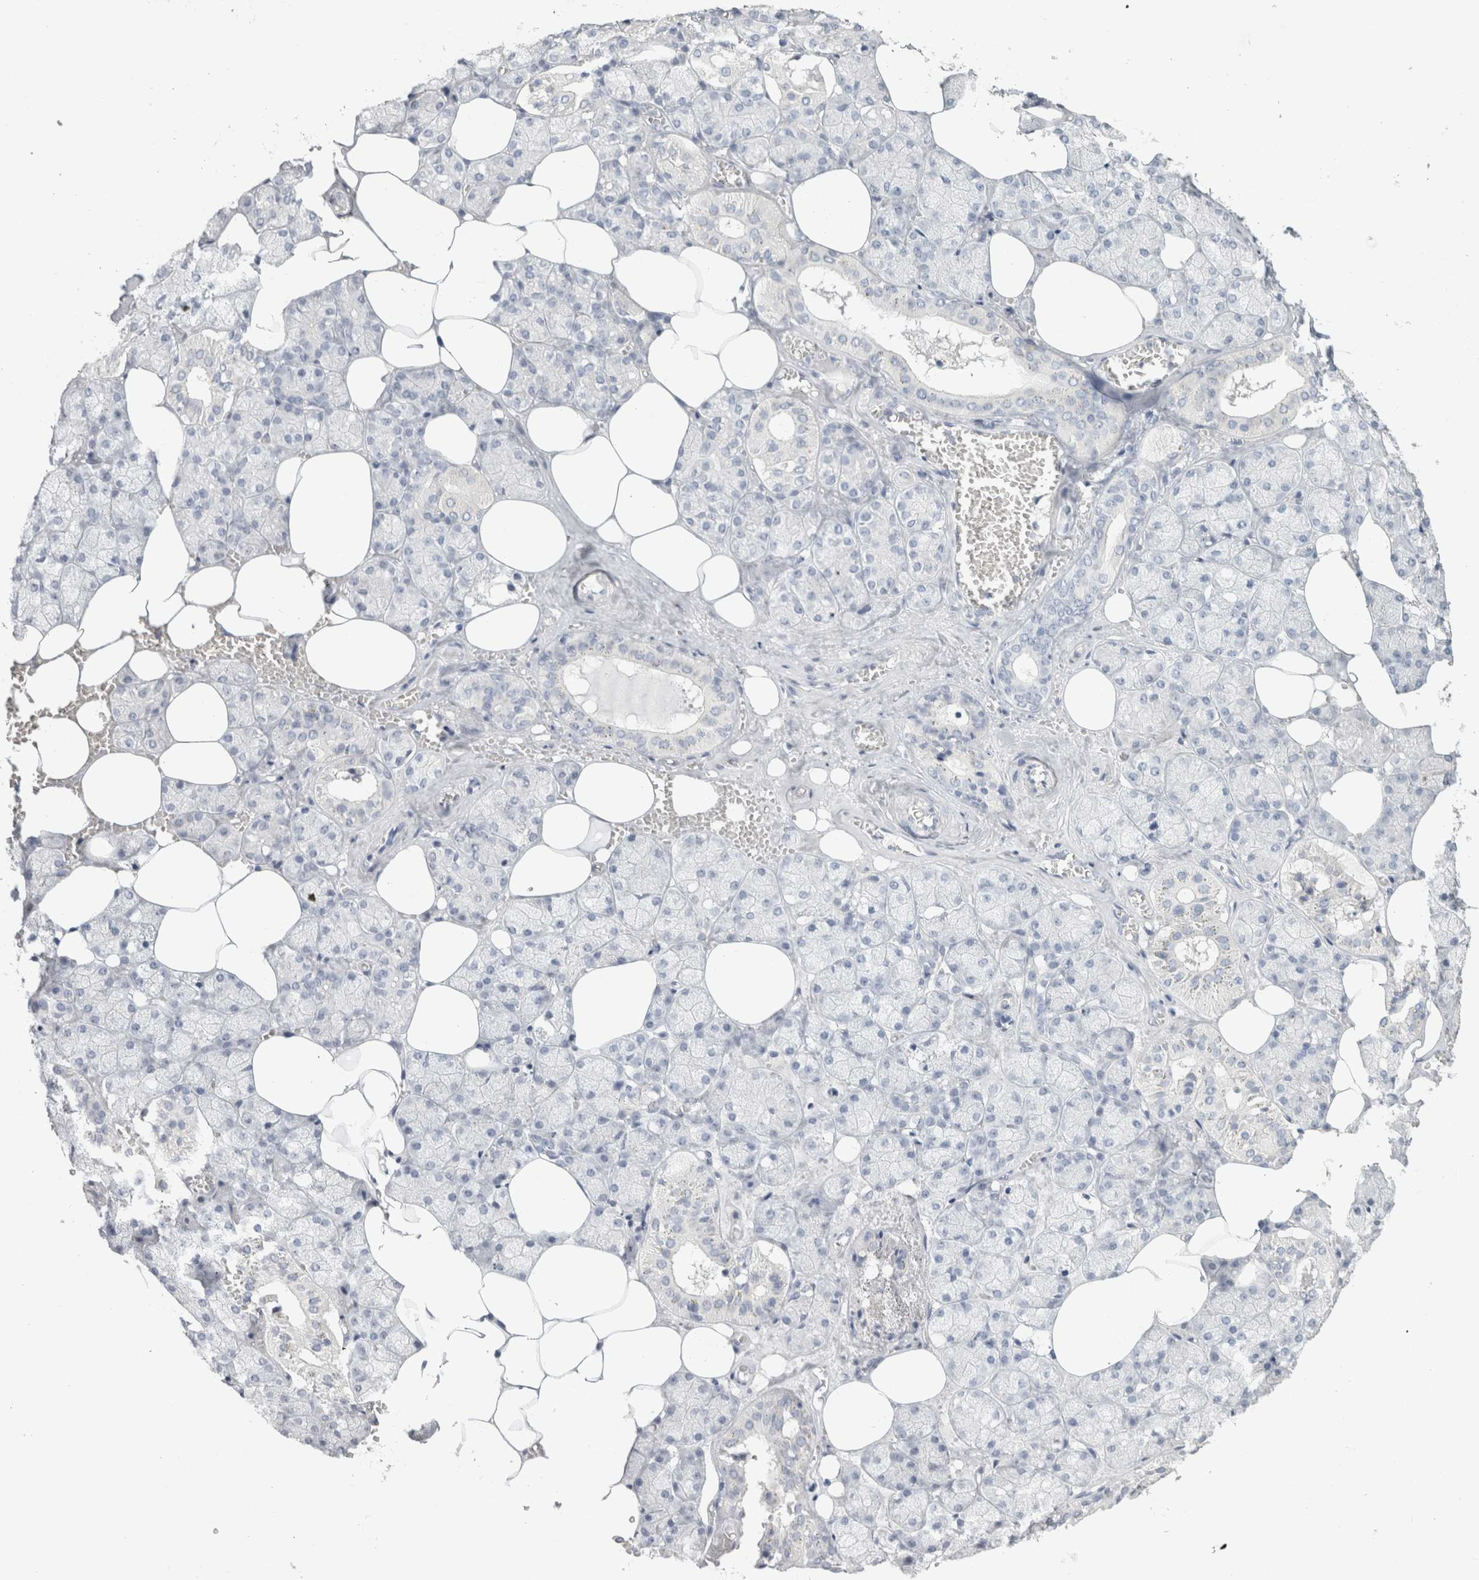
{"staining": {"intensity": "negative", "quantity": "none", "location": "none"}, "tissue": "salivary gland", "cell_type": "Glandular cells", "image_type": "normal", "snomed": [{"axis": "morphology", "description": "Normal tissue, NOS"}, {"axis": "topography", "description": "Salivary gland"}], "caption": "IHC micrograph of unremarkable human salivary gland stained for a protein (brown), which displays no staining in glandular cells.", "gene": "SLC6A1", "patient": {"sex": "male", "age": 62}}